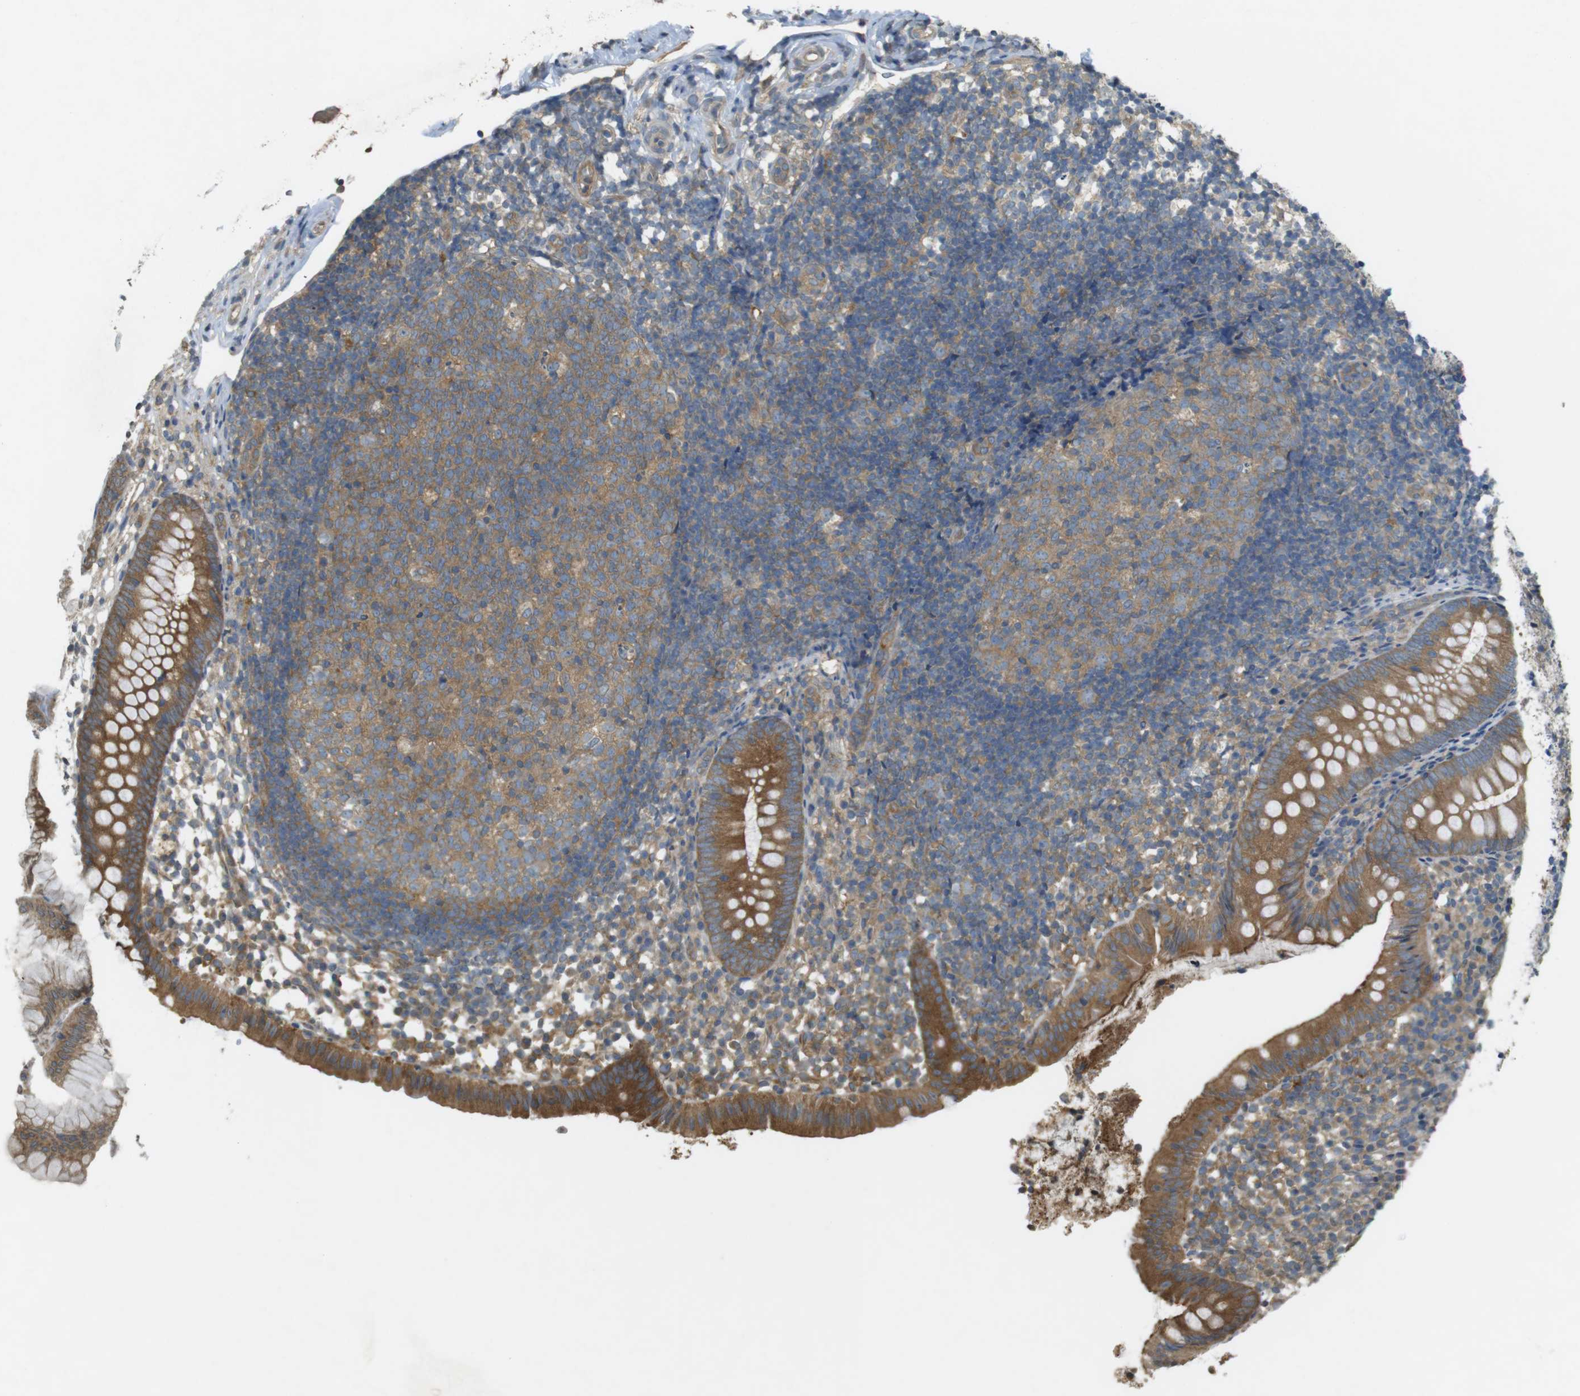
{"staining": {"intensity": "moderate", "quantity": ">75%", "location": "cytoplasmic/membranous"}, "tissue": "appendix", "cell_type": "Glandular cells", "image_type": "normal", "snomed": [{"axis": "morphology", "description": "Normal tissue, NOS"}, {"axis": "topography", "description": "Appendix"}], "caption": "DAB (3,3'-diaminobenzidine) immunohistochemical staining of normal human appendix demonstrates moderate cytoplasmic/membranous protein staining in approximately >75% of glandular cells.", "gene": "KIF5B", "patient": {"sex": "female", "age": 20}}